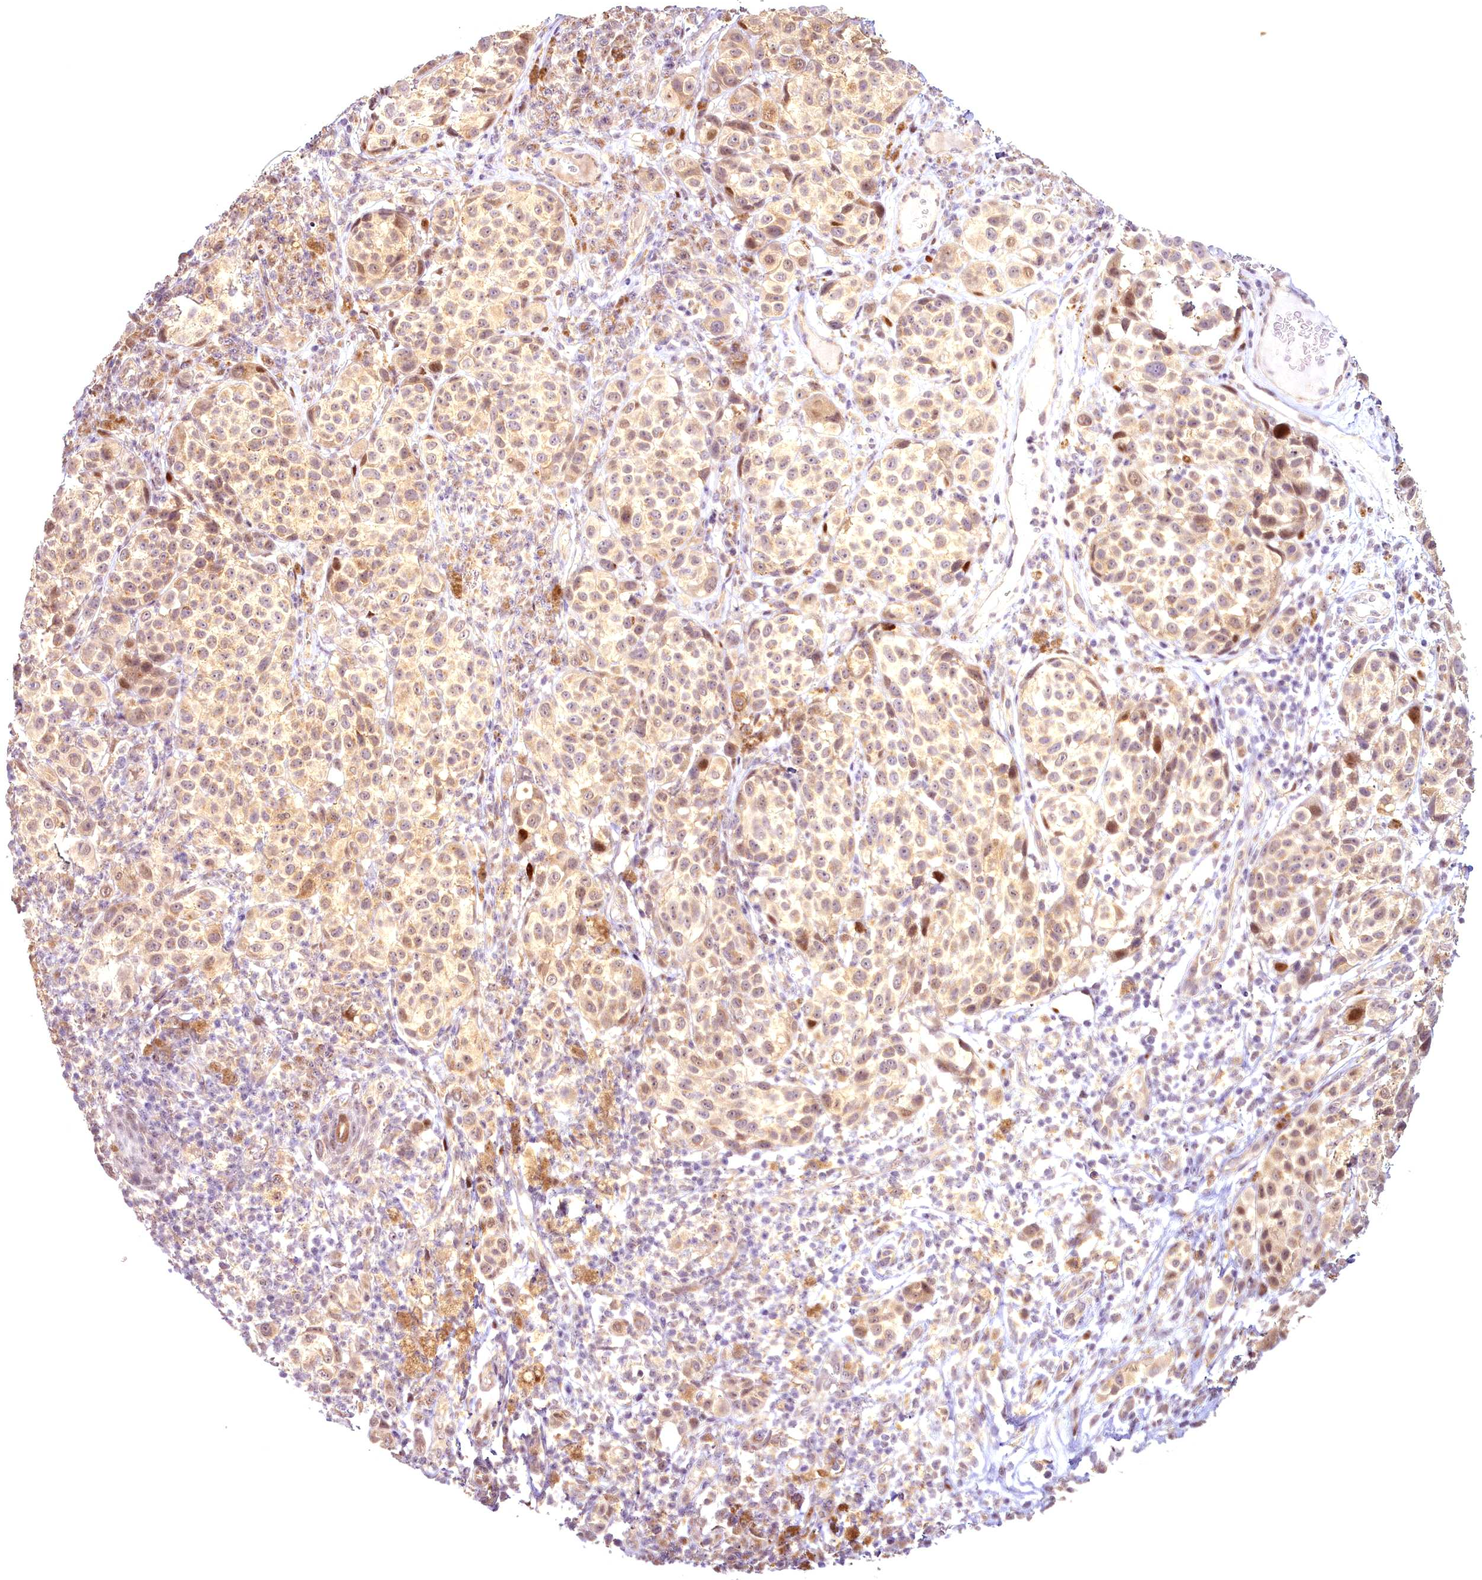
{"staining": {"intensity": "weak", "quantity": ">75%", "location": "cytoplasmic/membranous,nuclear"}, "tissue": "melanoma", "cell_type": "Tumor cells", "image_type": "cancer", "snomed": [{"axis": "morphology", "description": "Malignant melanoma, NOS"}, {"axis": "topography", "description": "Skin"}], "caption": "Protein expression analysis of melanoma displays weak cytoplasmic/membranous and nuclear positivity in about >75% of tumor cells.", "gene": "AP1M1", "patient": {"sex": "male", "age": 38}}